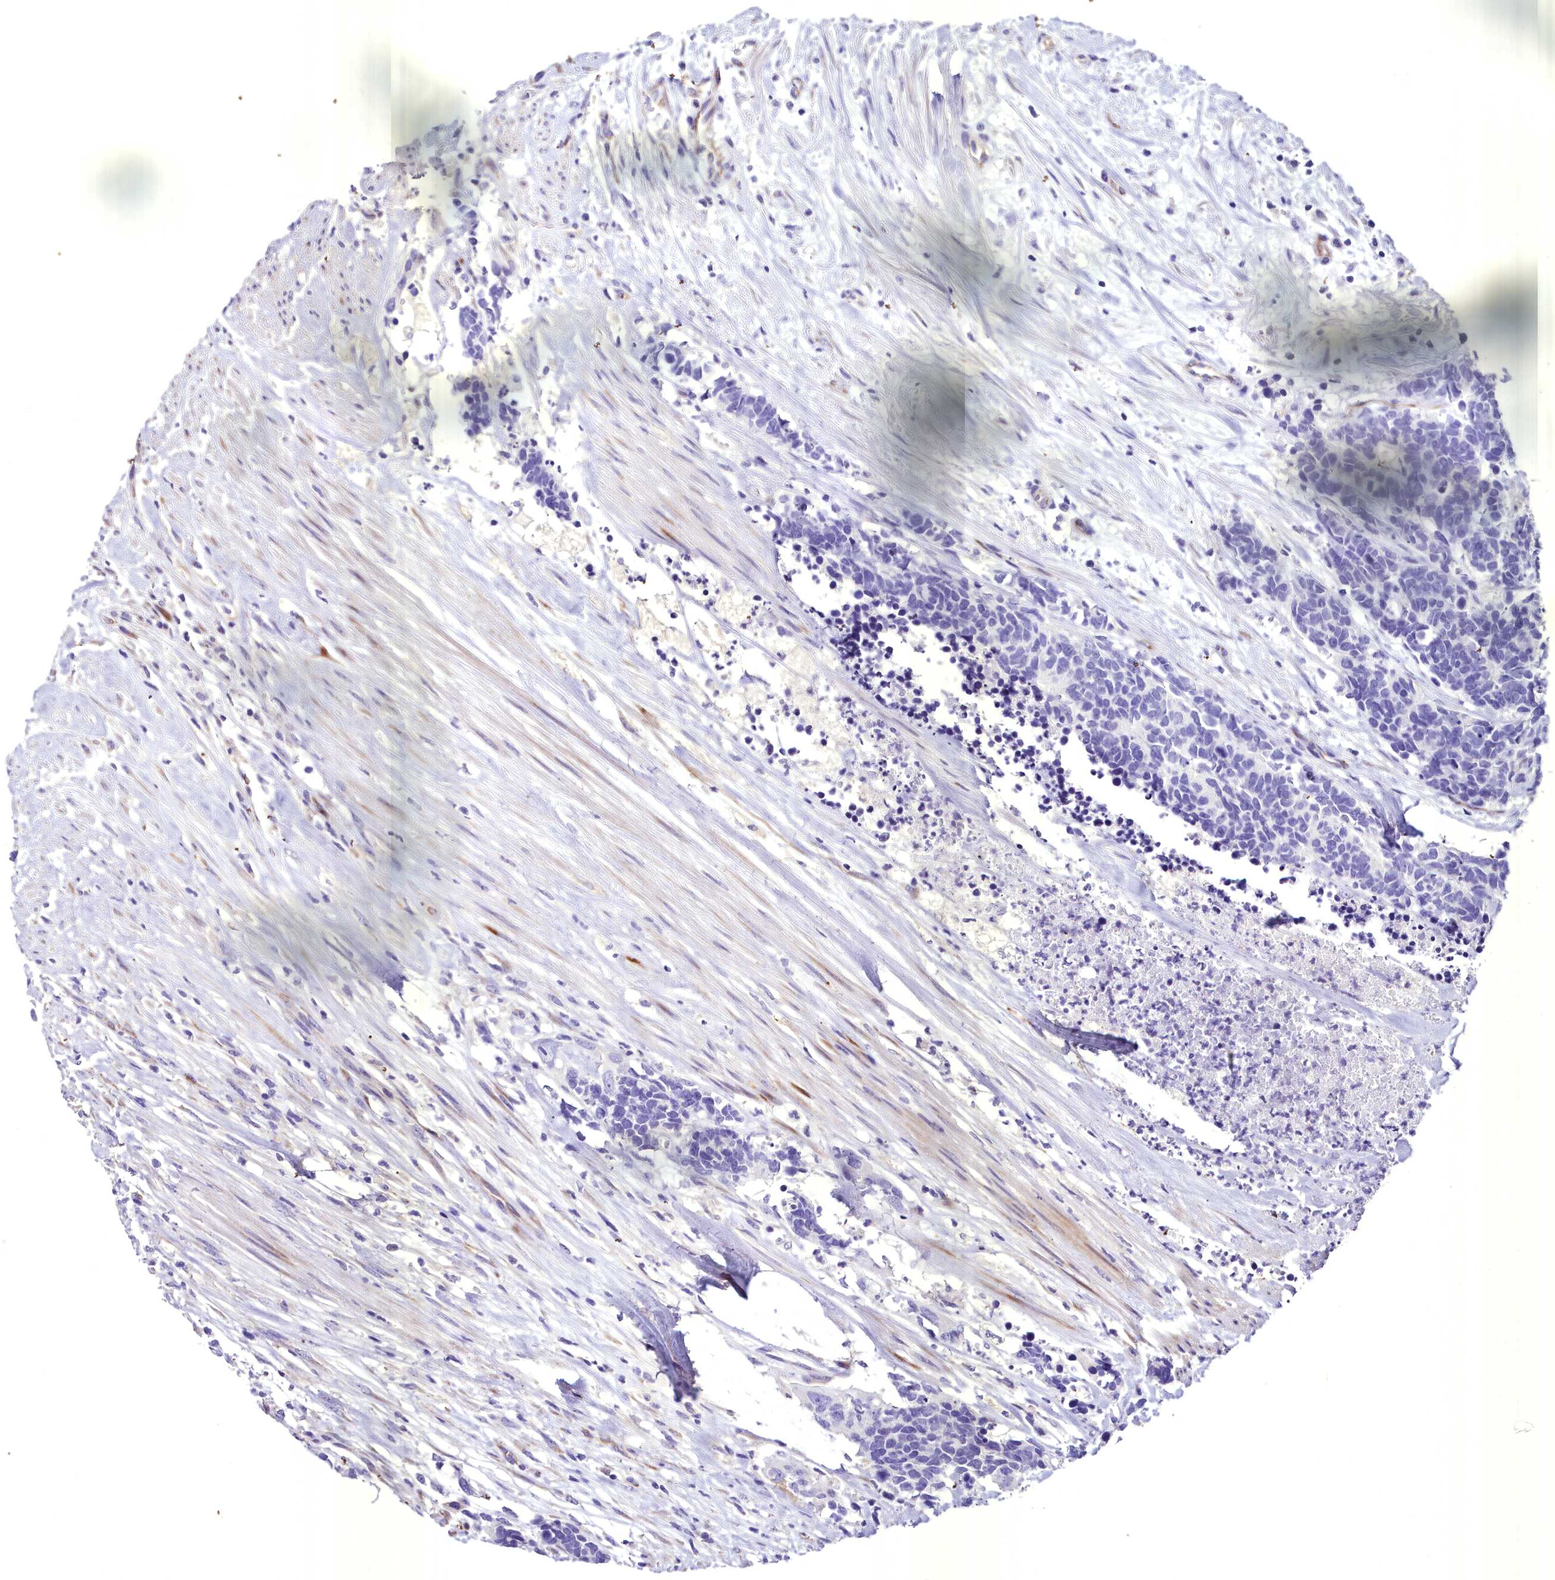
{"staining": {"intensity": "negative", "quantity": "none", "location": "none"}, "tissue": "carcinoid", "cell_type": "Tumor cells", "image_type": "cancer", "snomed": [{"axis": "morphology", "description": "Carcinoma, NOS"}, {"axis": "morphology", "description": "Carcinoid, malignant, NOS"}, {"axis": "topography", "description": "Prostate"}], "caption": "Carcinoid (malignant) stained for a protein using immunohistochemistry displays no staining tumor cells.", "gene": "MS4A18", "patient": {"sex": "male", "age": 57}}